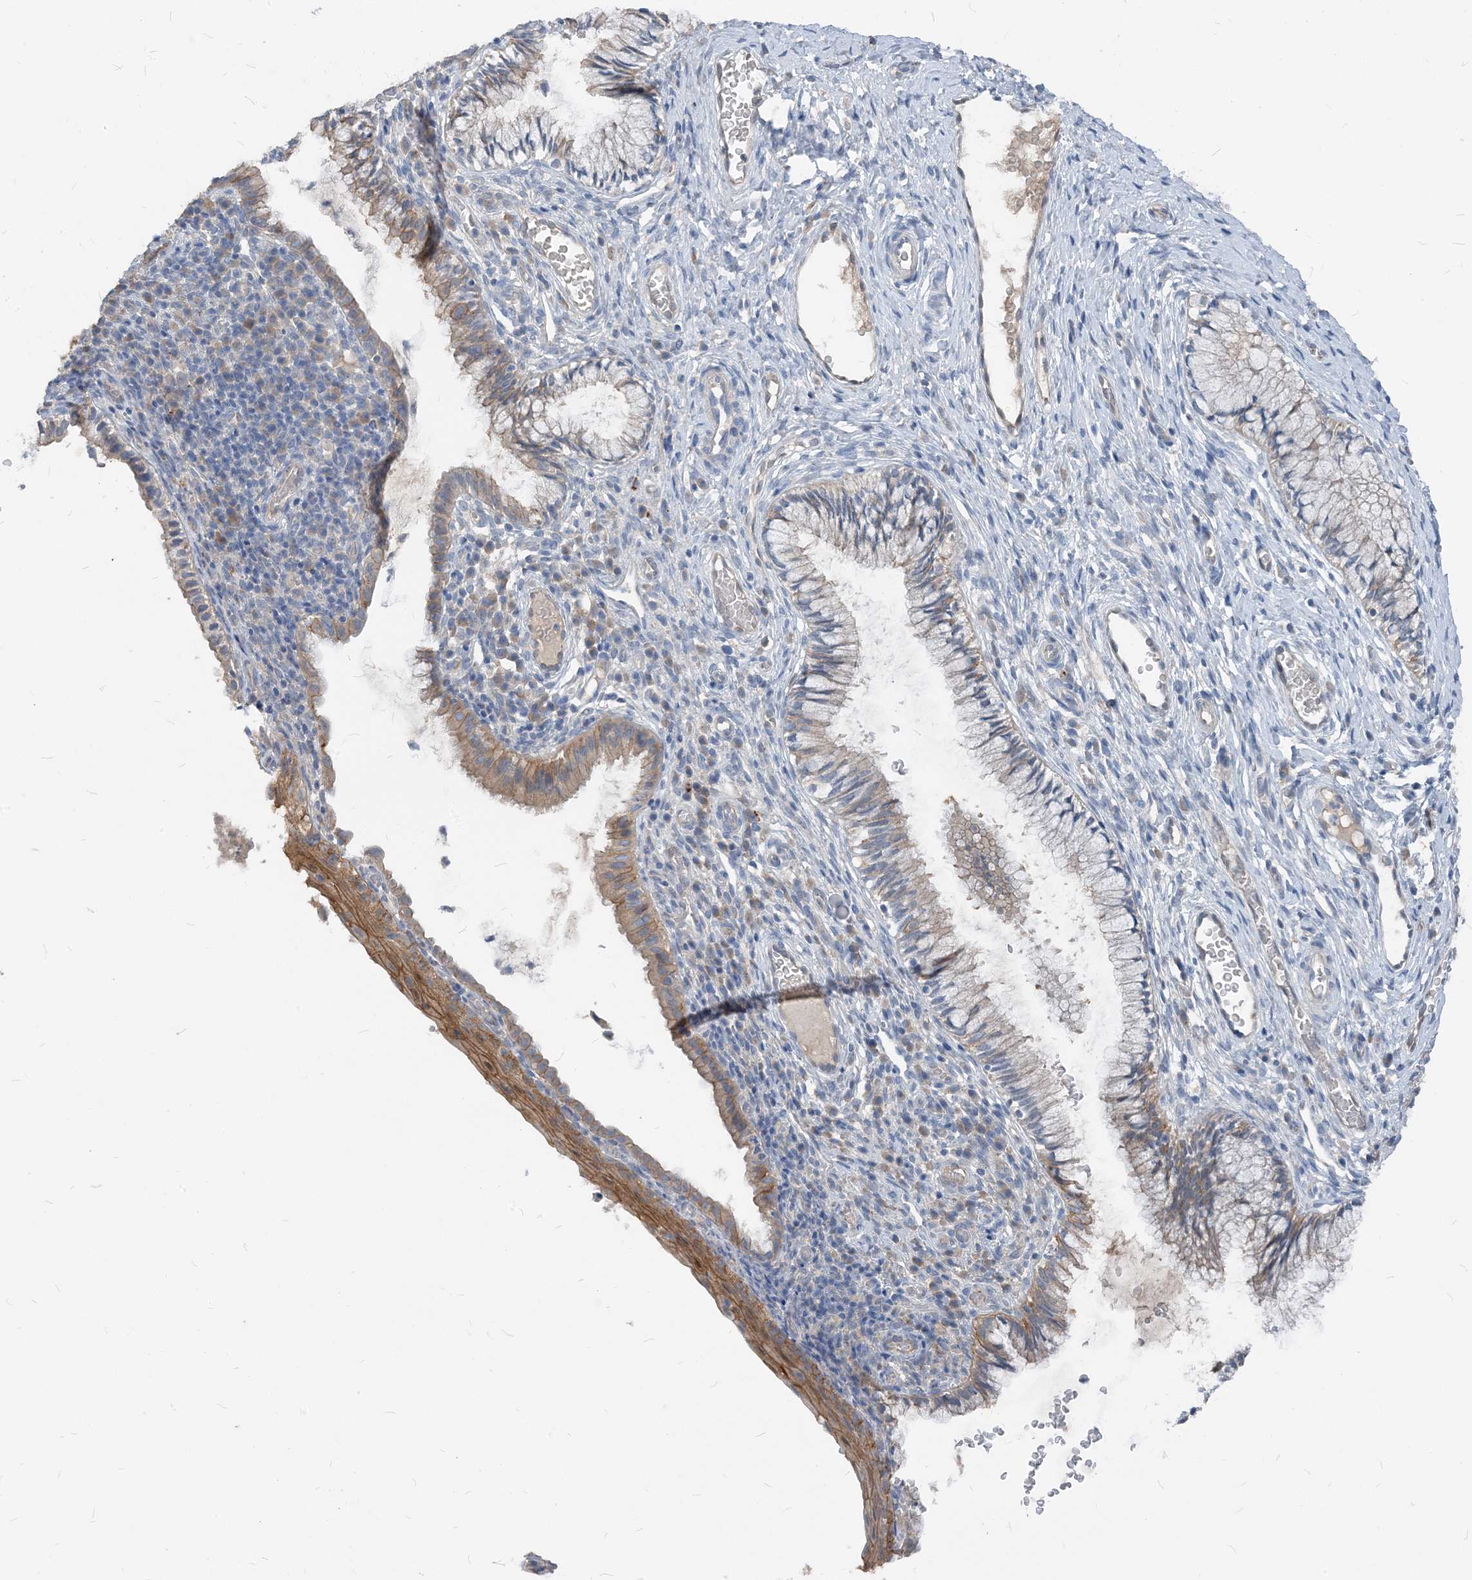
{"staining": {"intensity": "weak", "quantity": "25%-75%", "location": "cytoplasmic/membranous"}, "tissue": "cervix", "cell_type": "Glandular cells", "image_type": "normal", "snomed": [{"axis": "morphology", "description": "Normal tissue, NOS"}, {"axis": "topography", "description": "Cervix"}], "caption": "This photomicrograph reveals immunohistochemistry staining of normal human cervix, with low weak cytoplasmic/membranous positivity in about 25%-75% of glandular cells.", "gene": "NCOA7", "patient": {"sex": "female", "age": 27}}